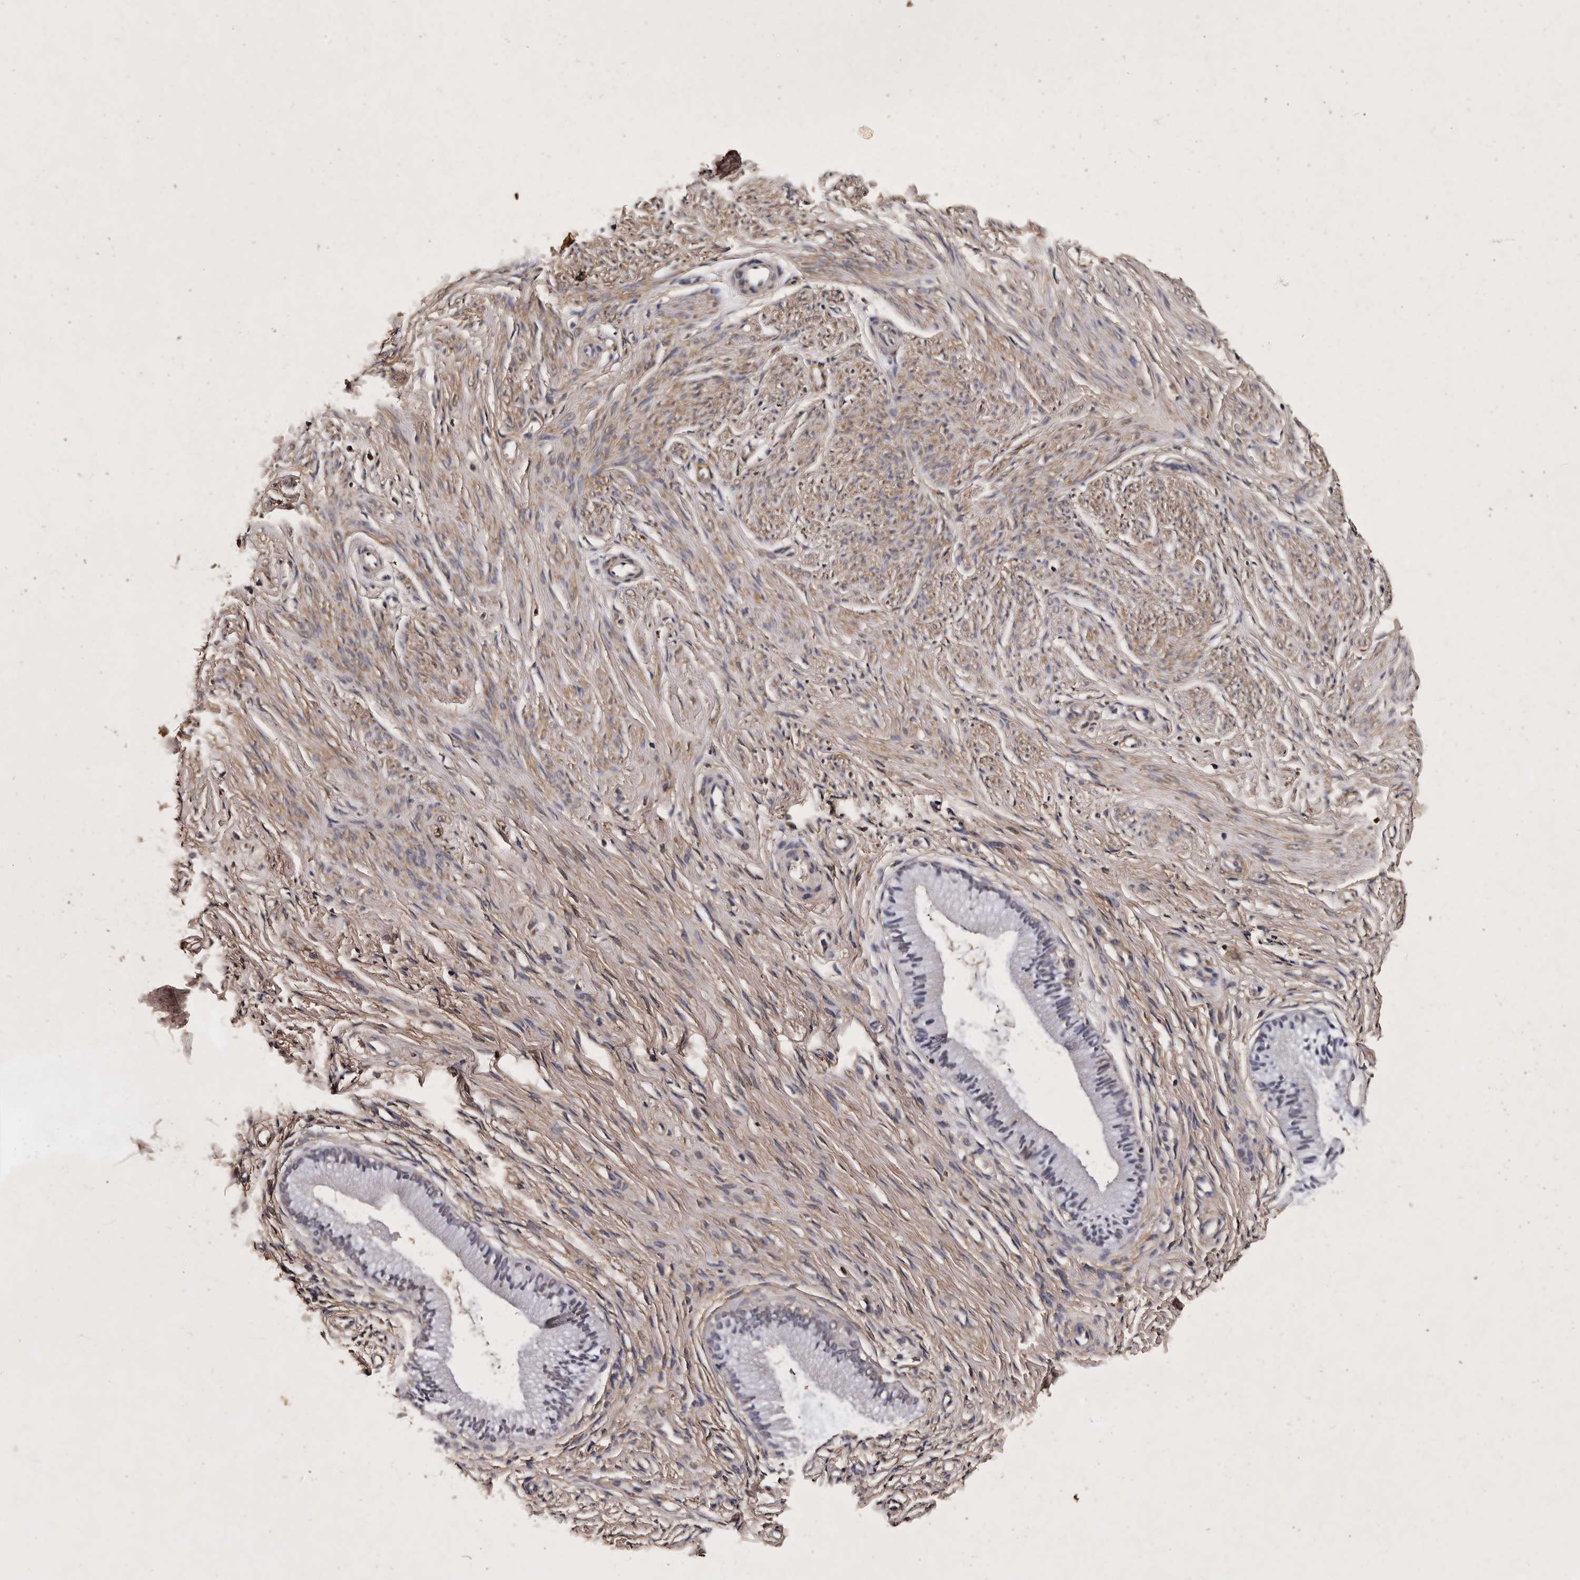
{"staining": {"intensity": "negative", "quantity": "none", "location": "none"}, "tissue": "cervix", "cell_type": "Glandular cells", "image_type": "normal", "snomed": [{"axis": "morphology", "description": "Normal tissue, NOS"}, {"axis": "topography", "description": "Cervix"}], "caption": "A histopathology image of cervix stained for a protein displays no brown staining in glandular cells.", "gene": "PARS2", "patient": {"sex": "female", "age": 36}}